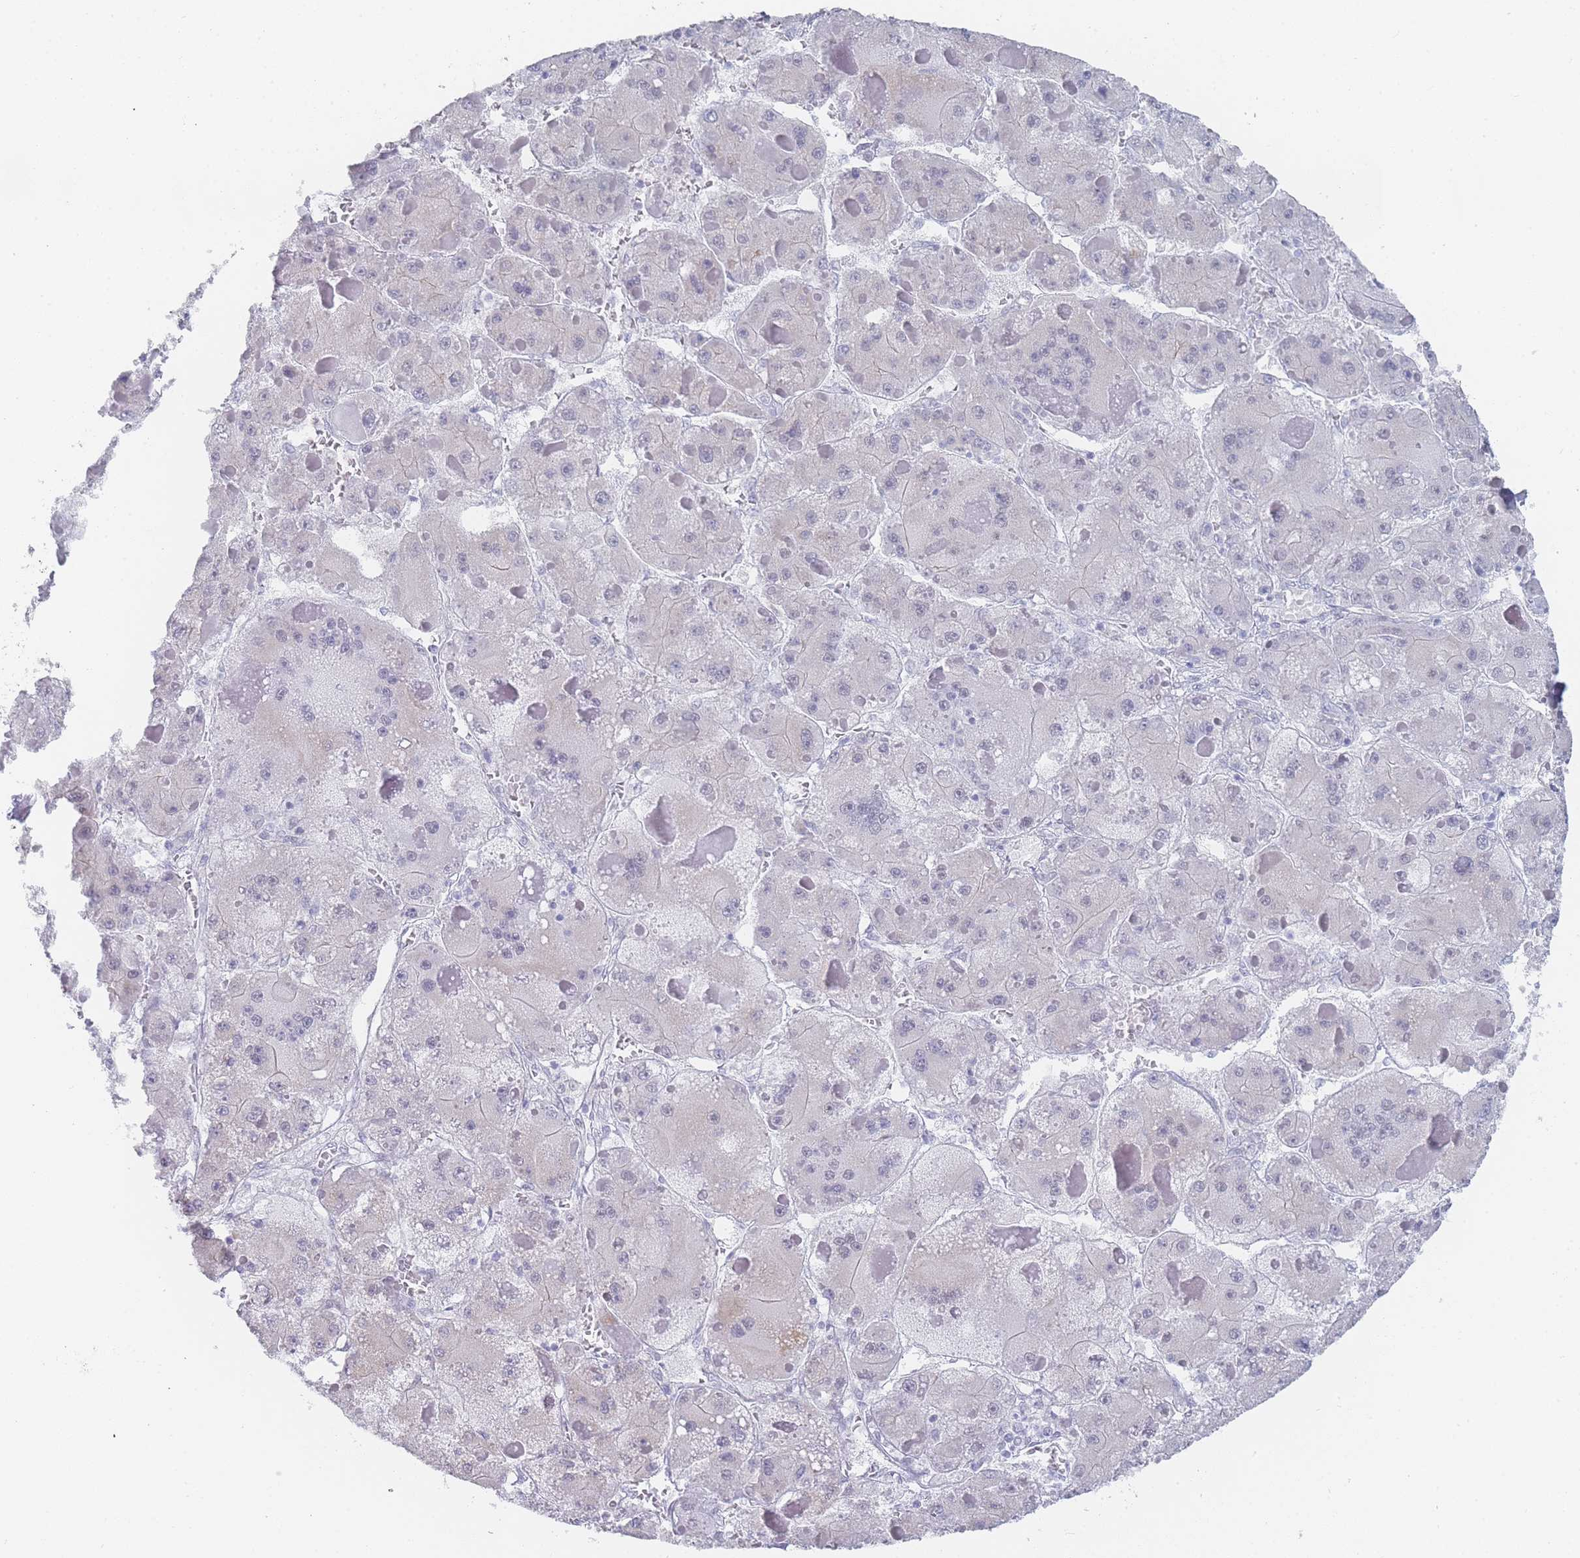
{"staining": {"intensity": "negative", "quantity": "none", "location": "none"}, "tissue": "liver cancer", "cell_type": "Tumor cells", "image_type": "cancer", "snomed": [{"axis": "morphology", "description": "Carcinoma, Hepatocellular, NOS"}, {"axis": "topography", "description": "Liver"}], "caption": "Immunohistochemical staining of liver hepatocellular carcinoma shows no significant positivity in tumor cells.", "gene": "IMPG1", "patient": {"sex": "female", "age": 73}}